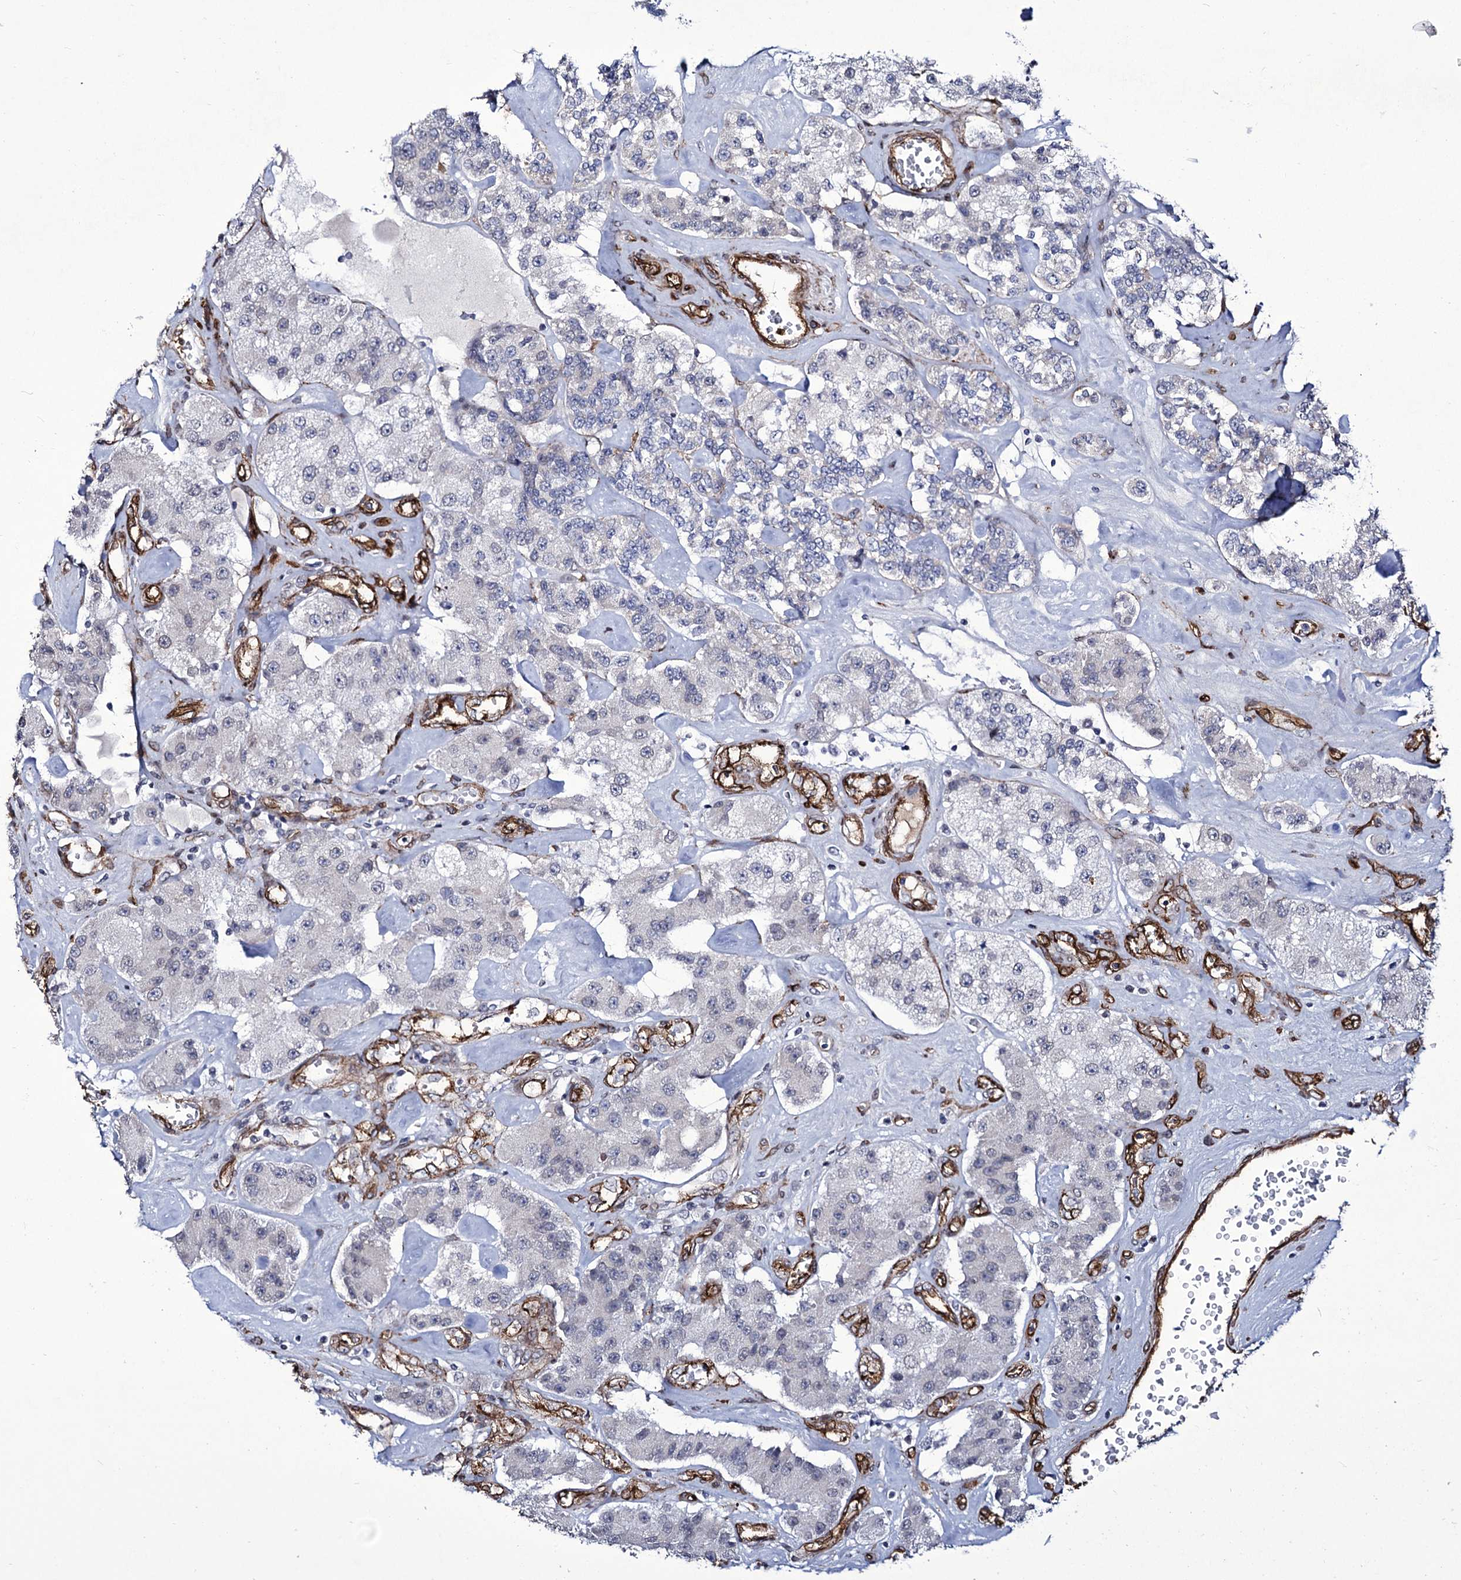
{"staining": {"intensity": "negative", "quantity": "none", "location": "none"}, "tissue": "carcinoid", "cell_type": "Tumor cells", "image_type": "cancer", "snomed": [{"axis": "morphology", "description": "Carcinoid, malignant, NOS"}, {"axis": "topography", "description": "Pancreas"}], "caption": "The IHC photomicrograph has no significant expression in tumor cells of malignant carcinoid tissue.", "gene": "ZC3H12C", "patient": {"sex": "male", "age": 41}}